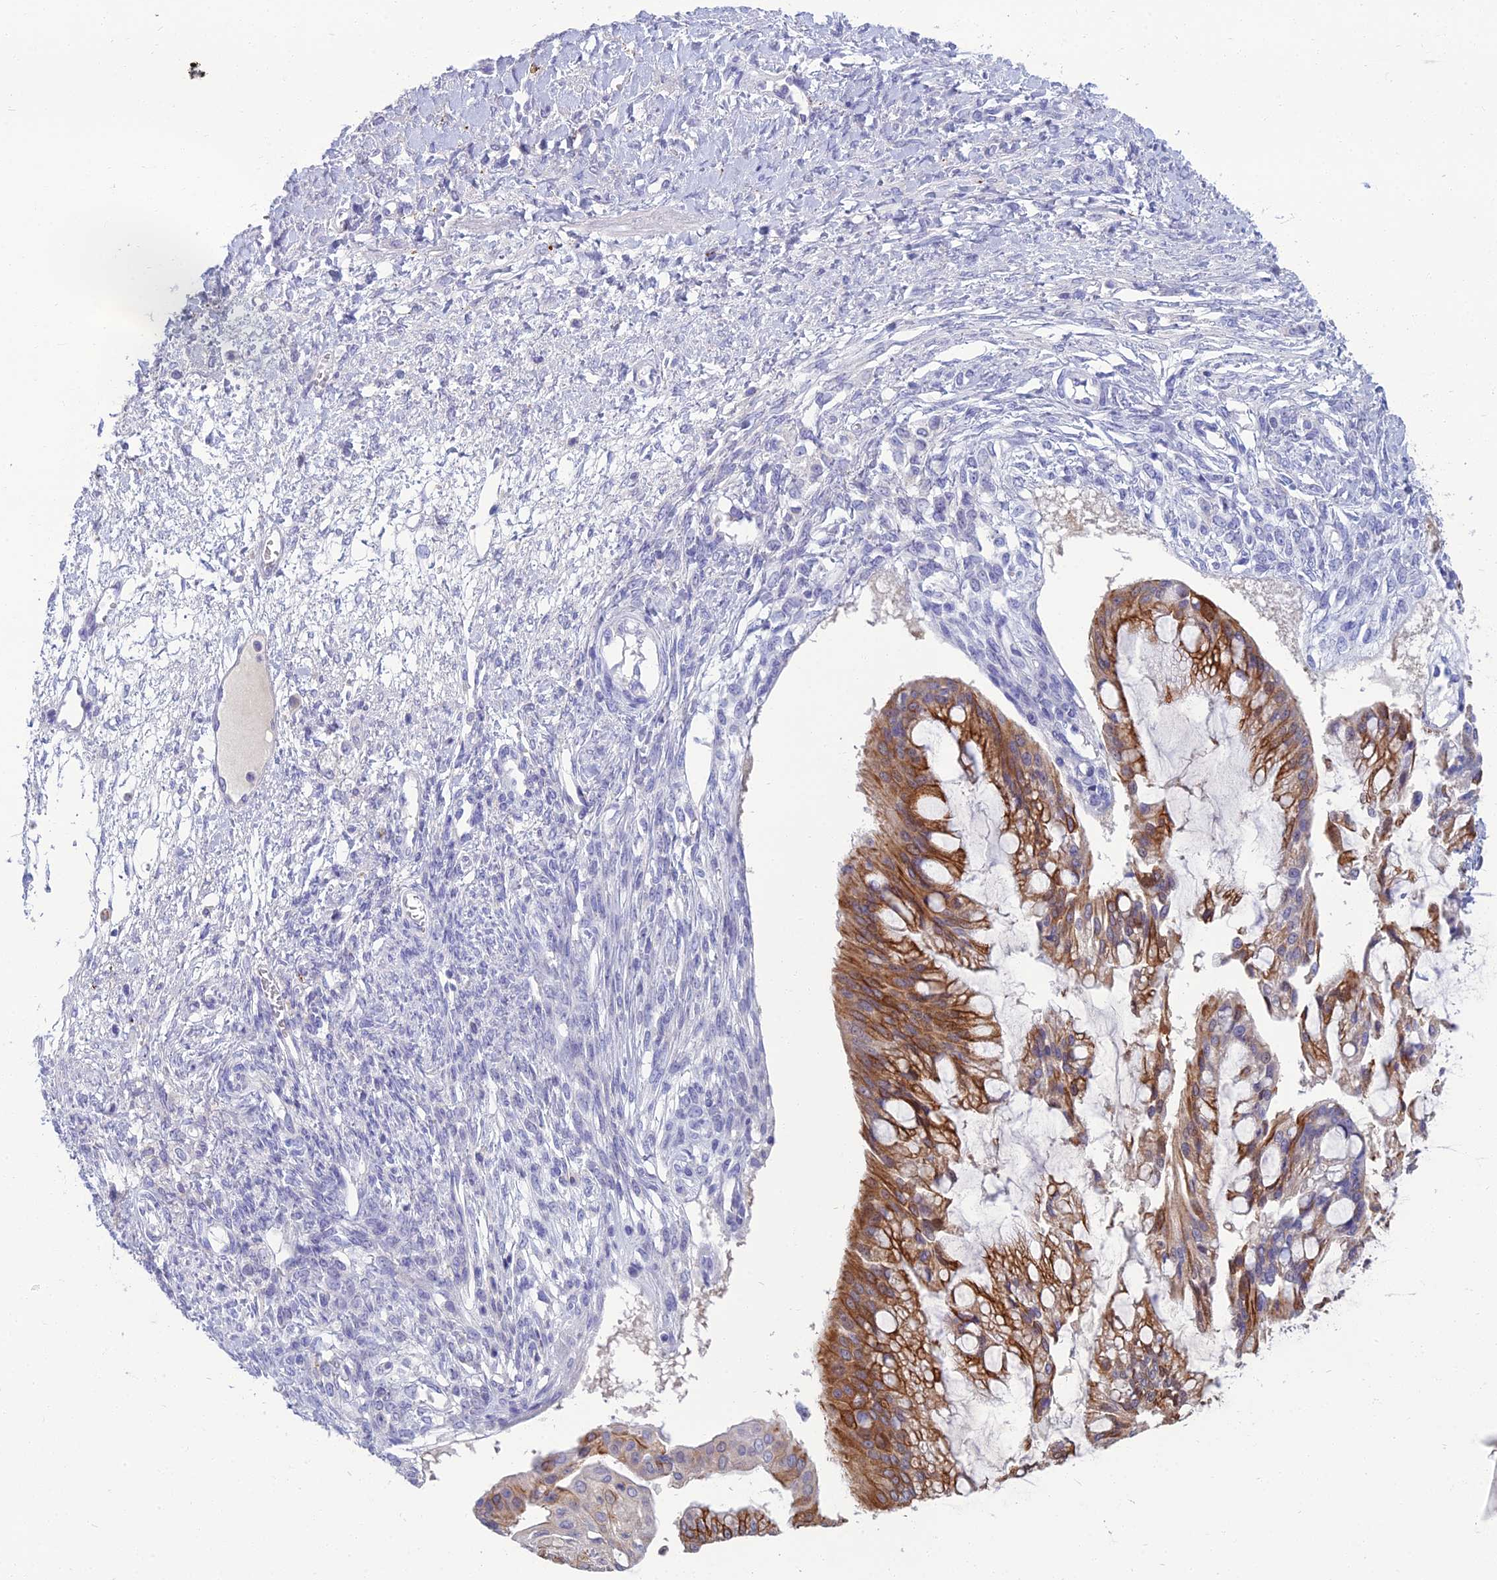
{"staining": {"intensity": "moderate", "quantity": "25%-75%", "location": "cytoplasmic/membranous"}, "tissue": "ovarian cancer", "cell_type": "Tumor cells", "image_type": "cancer", "snomed": [{"axis": "morphology", "description": "Cystadenocarcinoma, mucinous, NOS"}, {"axis": "topography", "description": "Ovary"}], "caption": "A brown stain highlights moderate cytoplasmic/membranous positivity of a protein in human mucinous cystadenocarcinoma (ovarian) tumor cells.", "gene": "SPTLC3", "patient": {"sex": "female", "age": 73}}